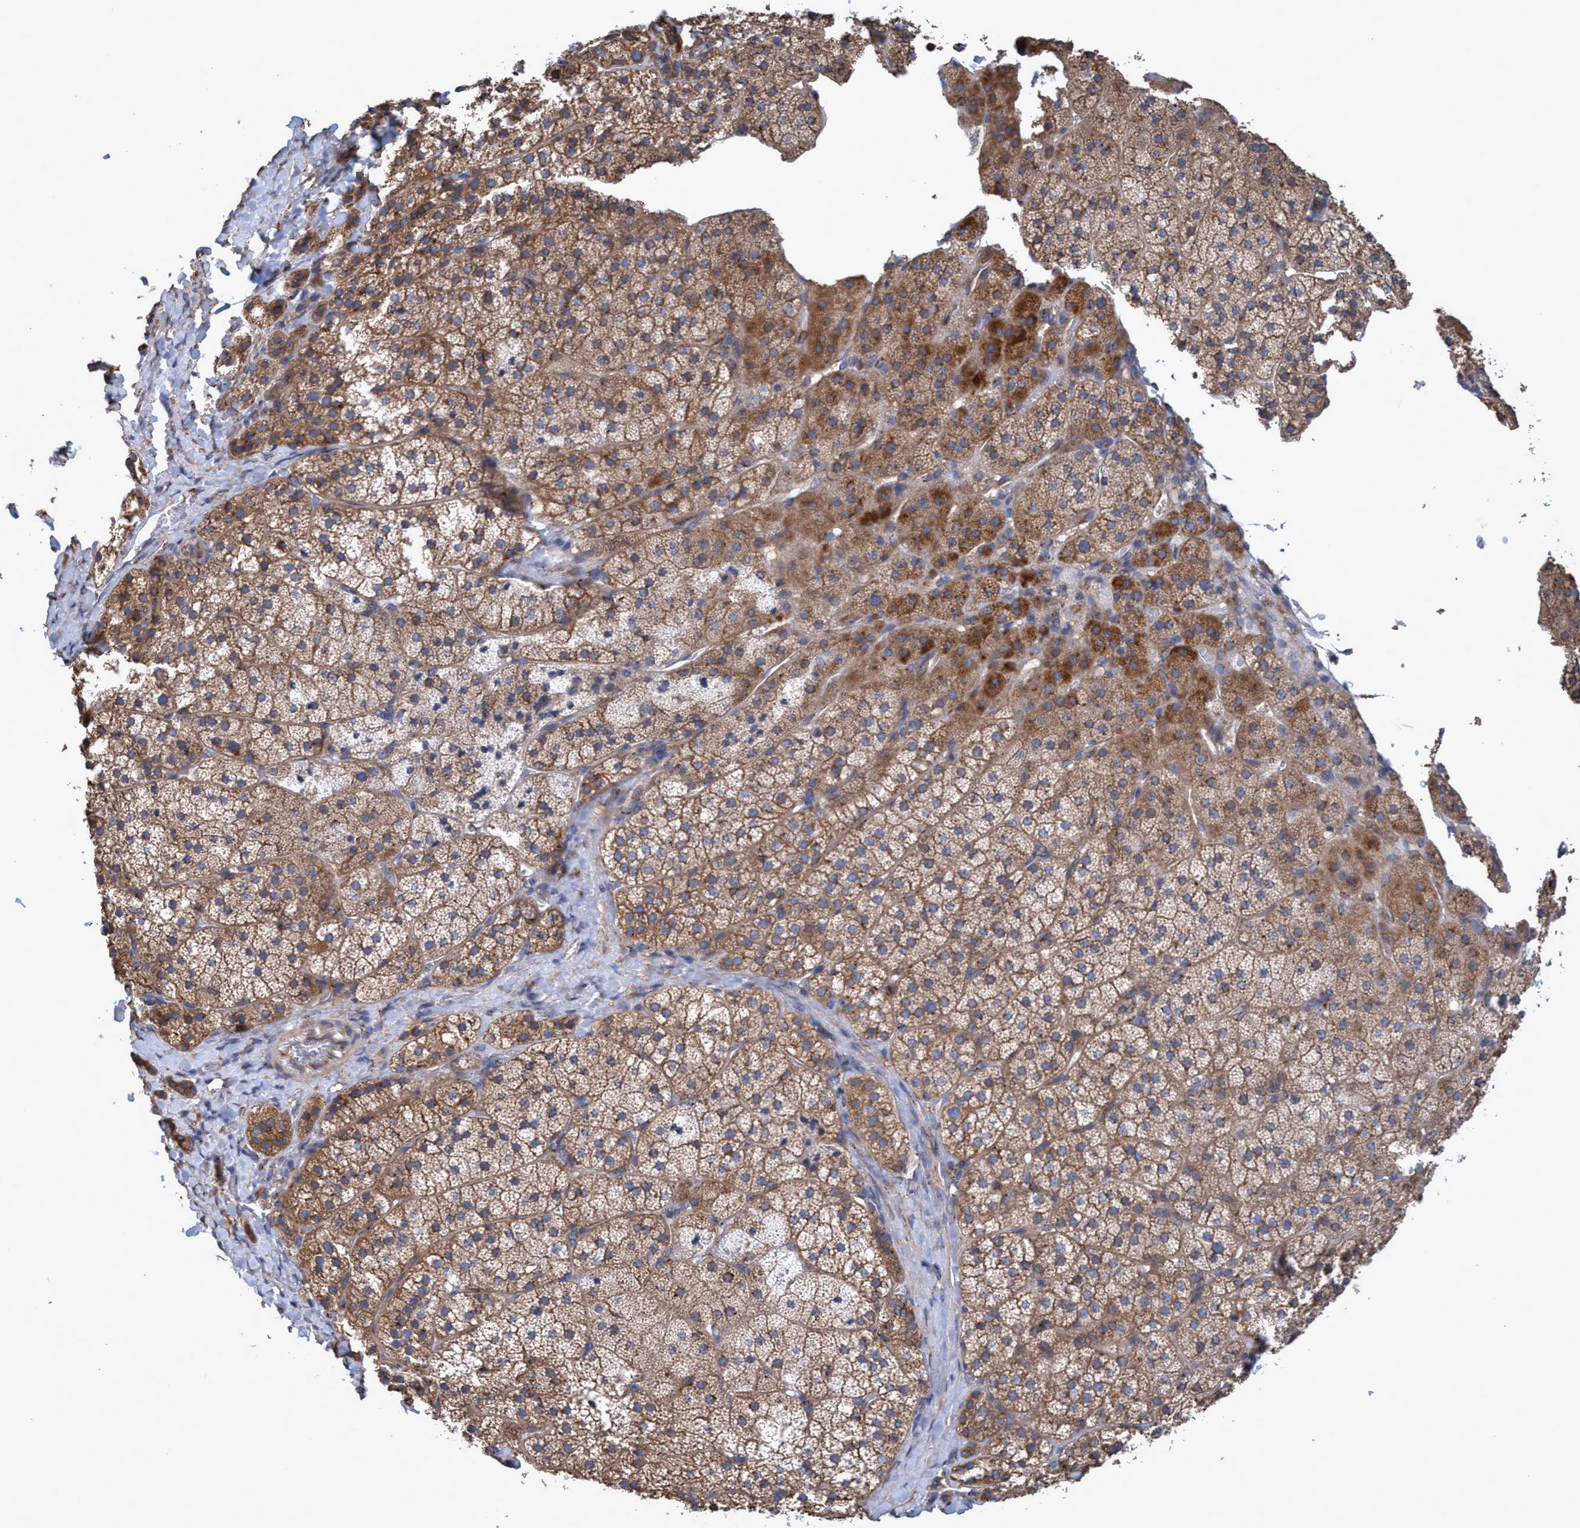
{"staining": {"intensity": "moderate", "quantity": ">75%", "location": "cytoplasmic/membranous"}, "tissue": "adrenal gland", "cell_type": "Glandular cells", "image_type": "normal", "snomed": [{"axis": "morphology", "description": "Normal tissue, NOS"}, {"axis": "topography", "description": "Adrenal gland"}], "caption": "Moderate cytoplasmic/membranous expression is appreciated in approximately >75% of glandular cells in unremarkable adrenal gland. (DAB IHC, brown staining for protein, blue staining for nuclei).", "gene": "BICD2", "patient": {"sex": "female", "age": 44}}